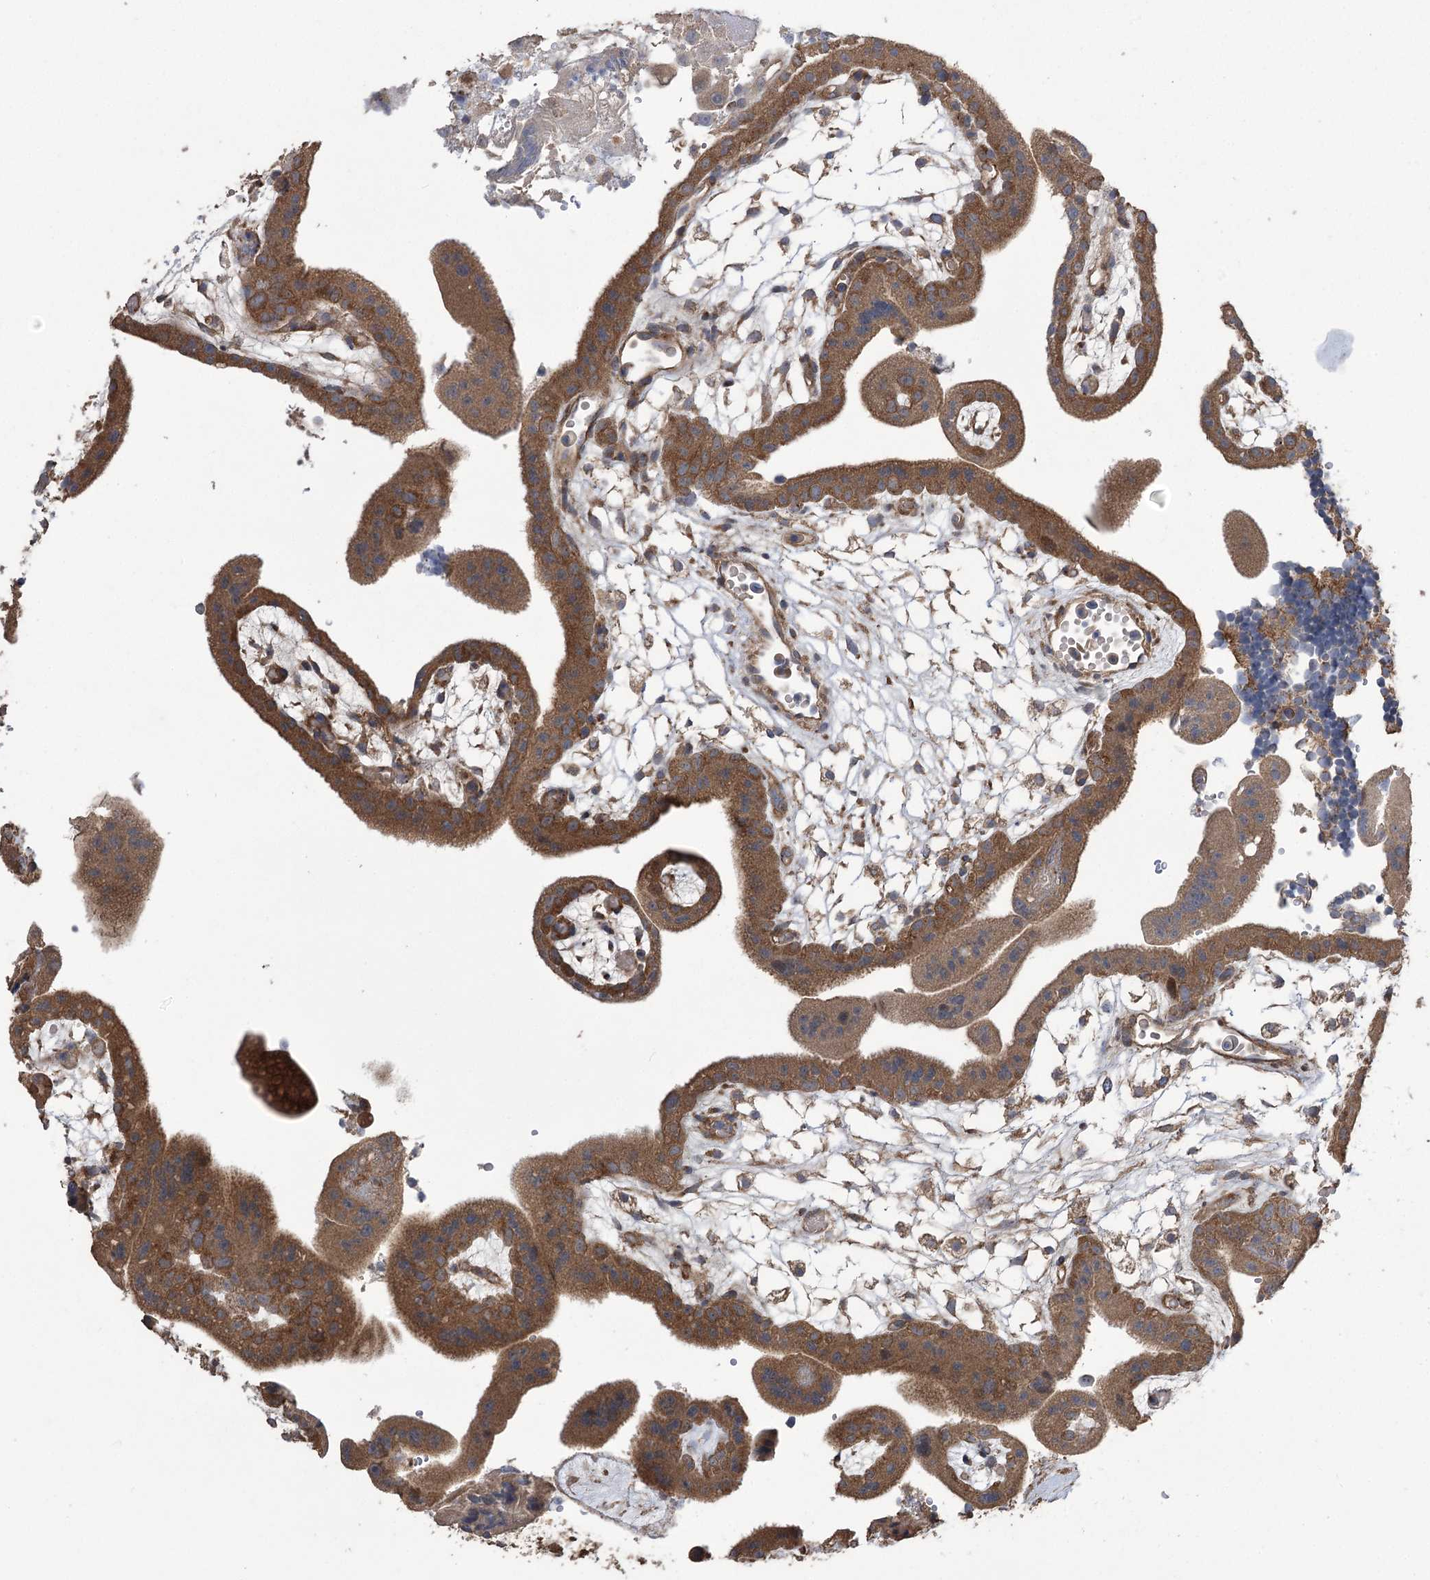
{"staining": {"intensity": "moderate", "quantity": ">75%", "location": "cytoplasmic/membranous"}, "tissue": "placenta", "cell_type": "Trophoblastic cells", "image_type": "normal", "snomed": [{"axis": "morphology", "description": "Normal tissue, NOS"}, {"axis": "topography", "description": "Placenta"}], "caption": "About >75% of trophoblastic cells in normal placenta reveal moderate cytoplasmic/membranous protein positivity as visualized by brown immunohistochemical staining.", "gene": "PRSS53", "patient": {"sex": "female", "age": 18}}